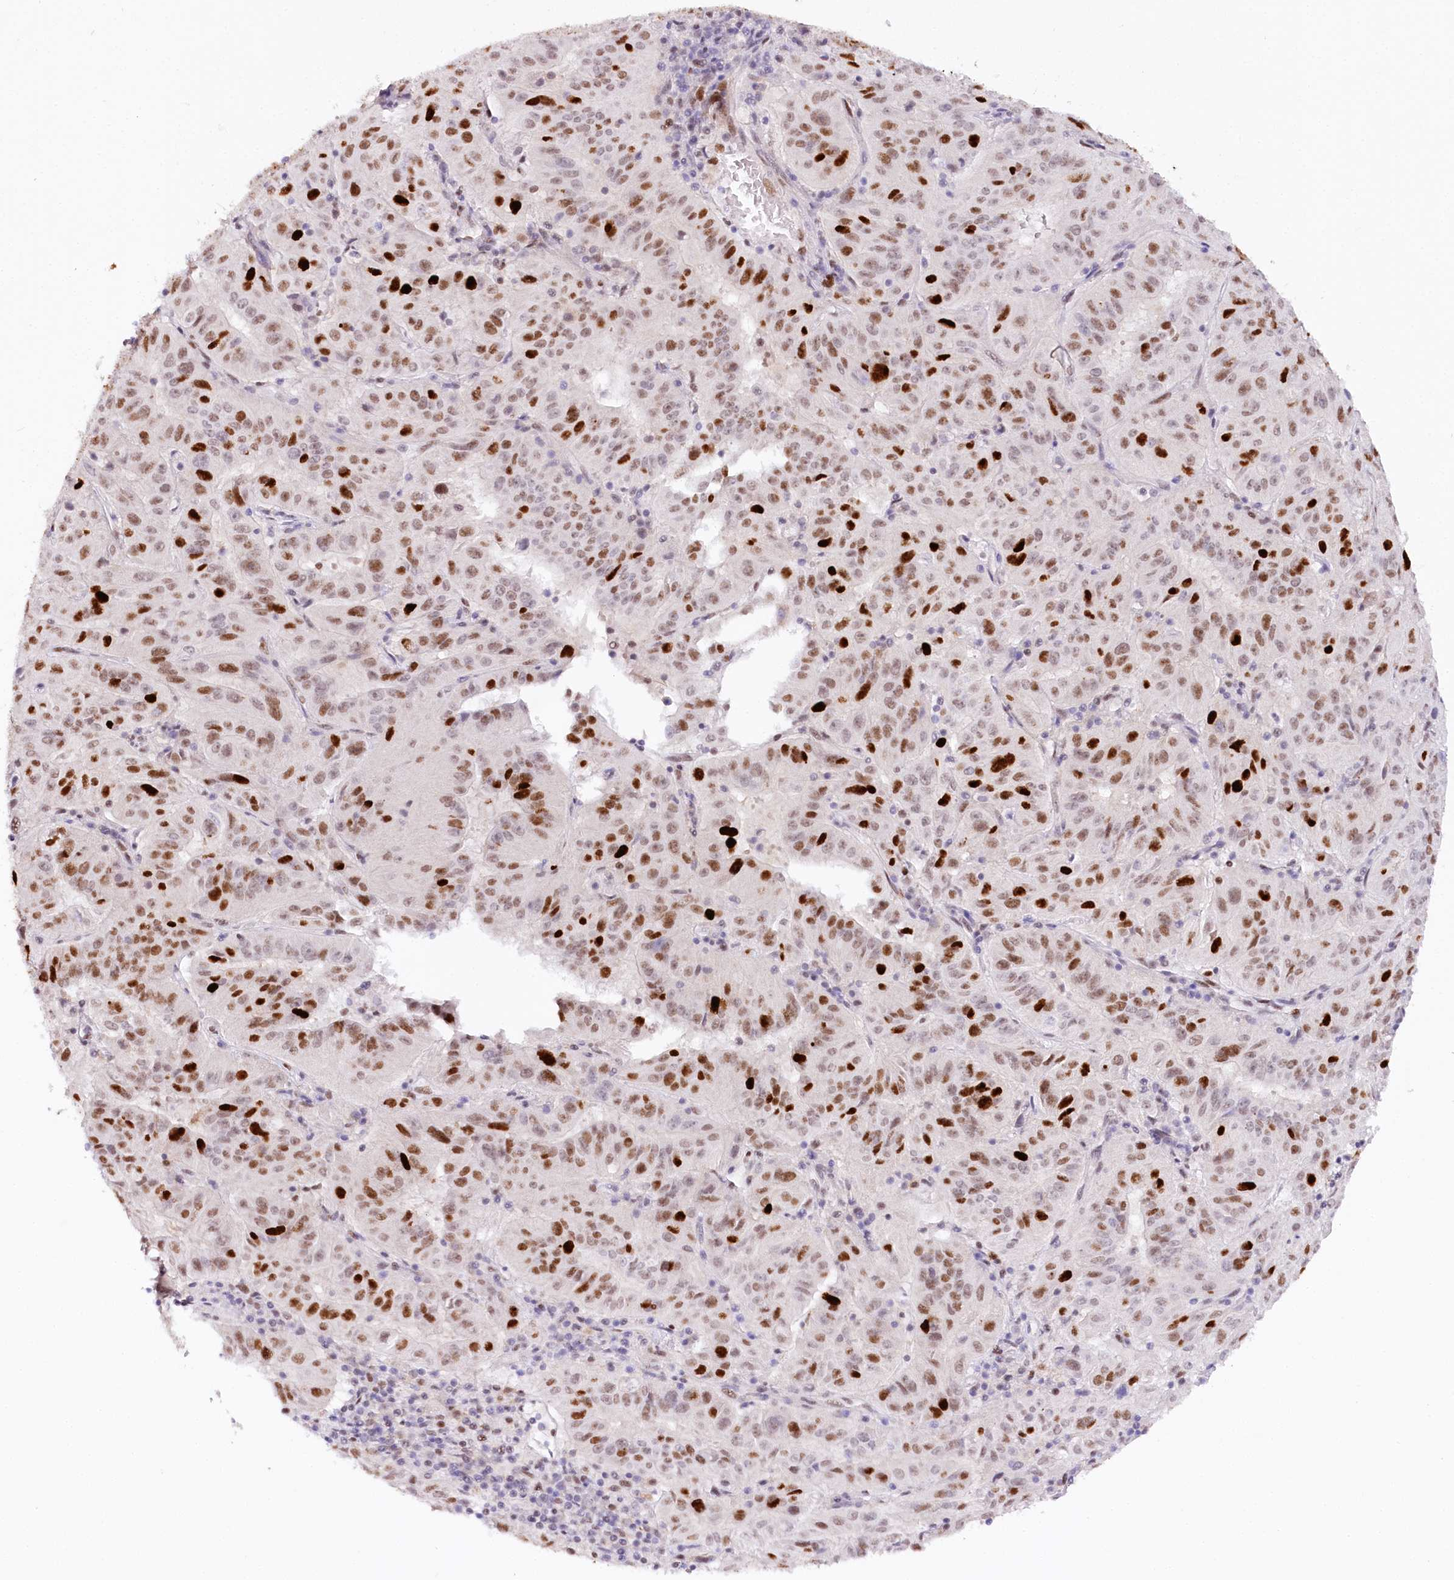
{"staining": {"intensity": "strong", "quantity": ">75%", "location": "nuclear"}, "tissue": "pancreatic cancer", "cell_type": "Tumor cells", "image_type": "cancer", "snomed": [{"axis": "morphology", "description": "Adenocarcinoma, NOS"}, {"axis": "topography", "description": "Pancreas"}], "caption": "Pancreatic adenocarcinoma stained with DAB (3,3'-diaminobenzidine) immunohistochemistry demonstrates high levels of strong nuclear positivity in approximately >75% of tumor cells.", "gene": "TP53", "patient": {"sex": "male", "age": 63}}